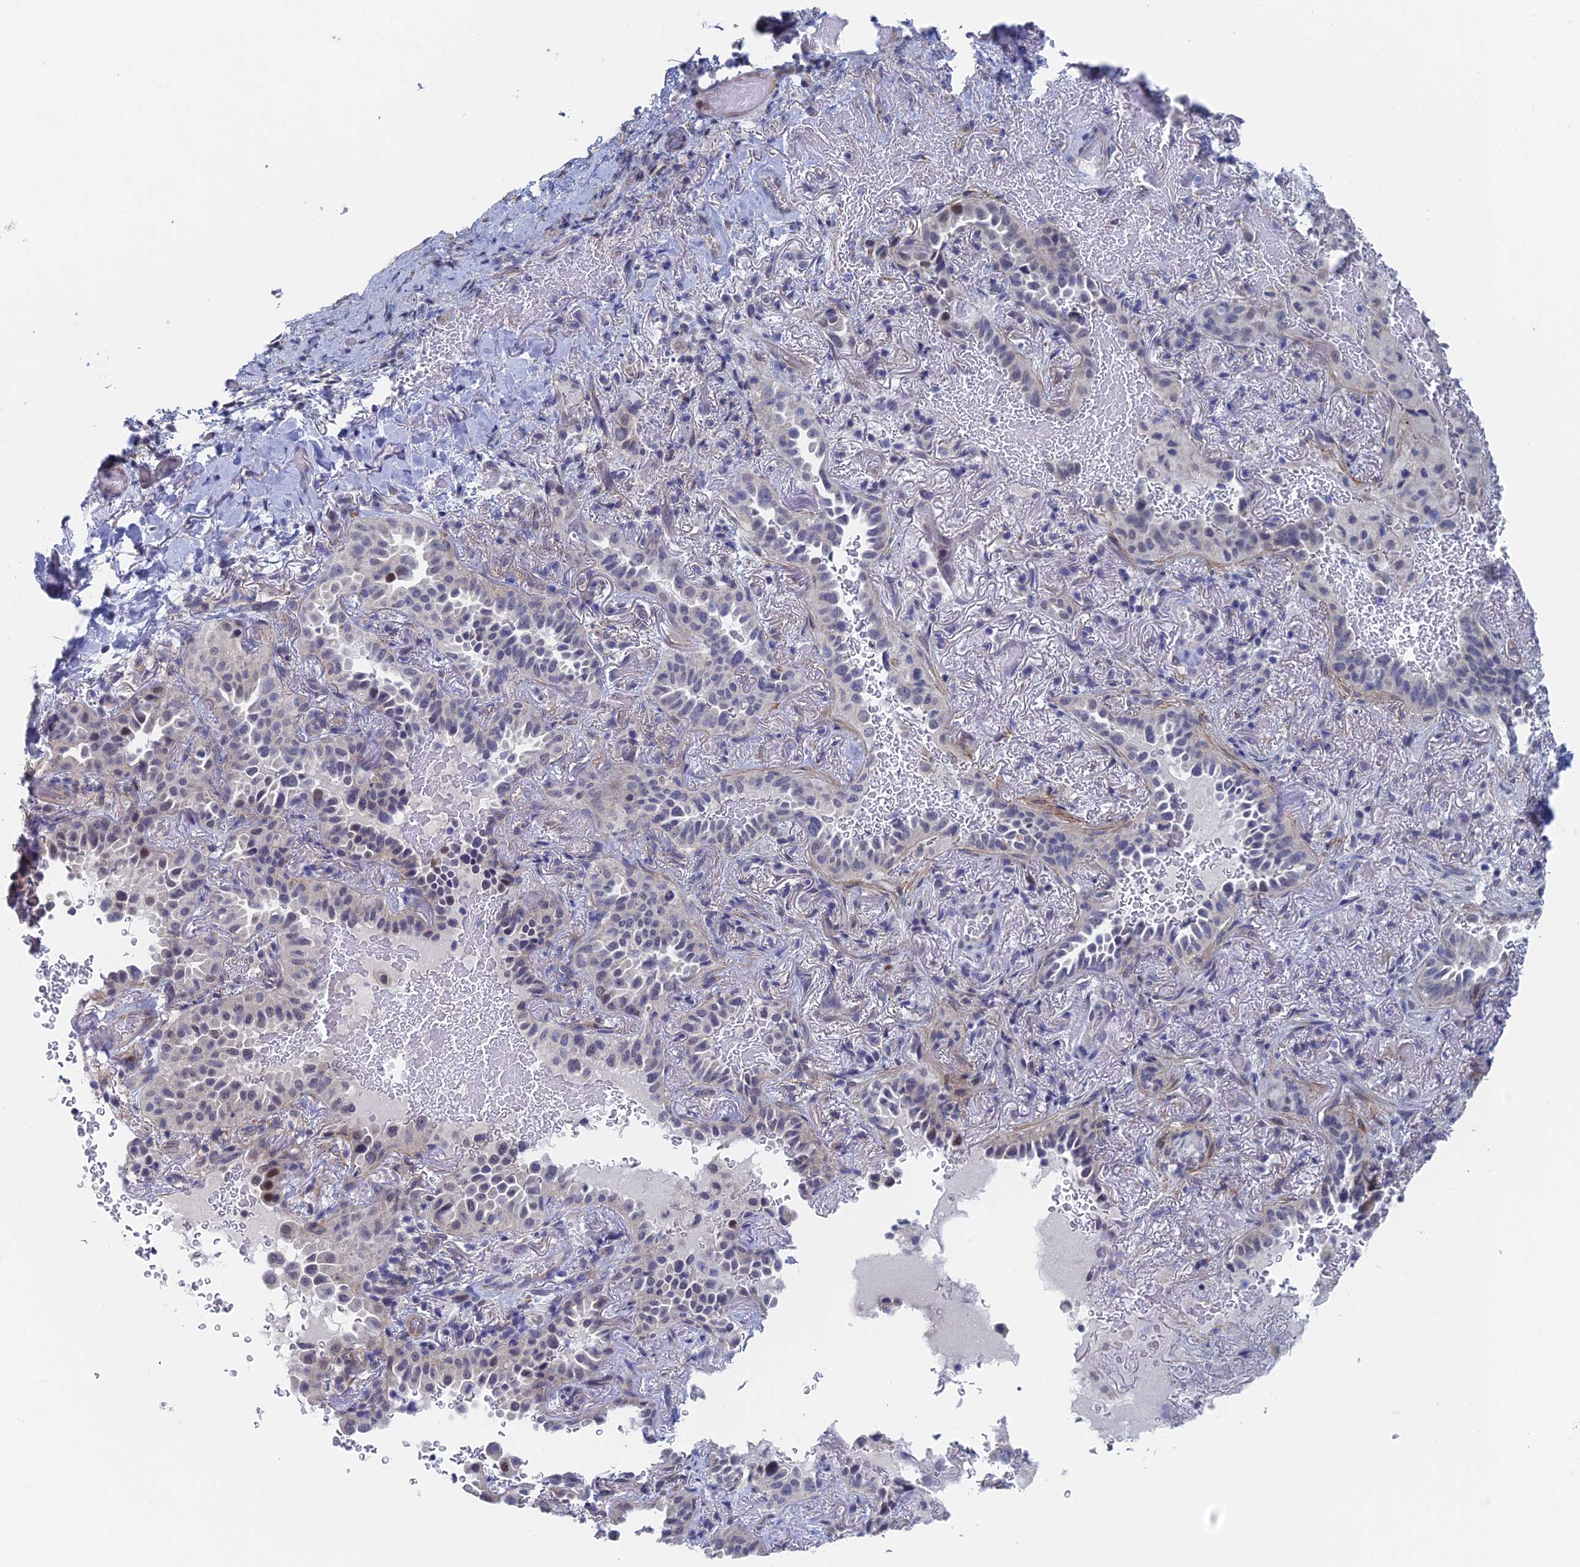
{"staining": {"intensity": "negative", "quantity": "none", "location": "none"}, "tissue": "lung cancer", "cell_type": "Tumor cells", "image_type": "cancer", "snomed": [{"axis": "morphology", "description": "Adenocarcinoma, NOS"}, {"axis": "topography", "description": "Lung"}], "caption": "Immunohistochemistry (IHC) of lung cancer displays no expression in tumor cells.", "gene": "GMNC", "patient": {"sex": "female", "age": 69}}